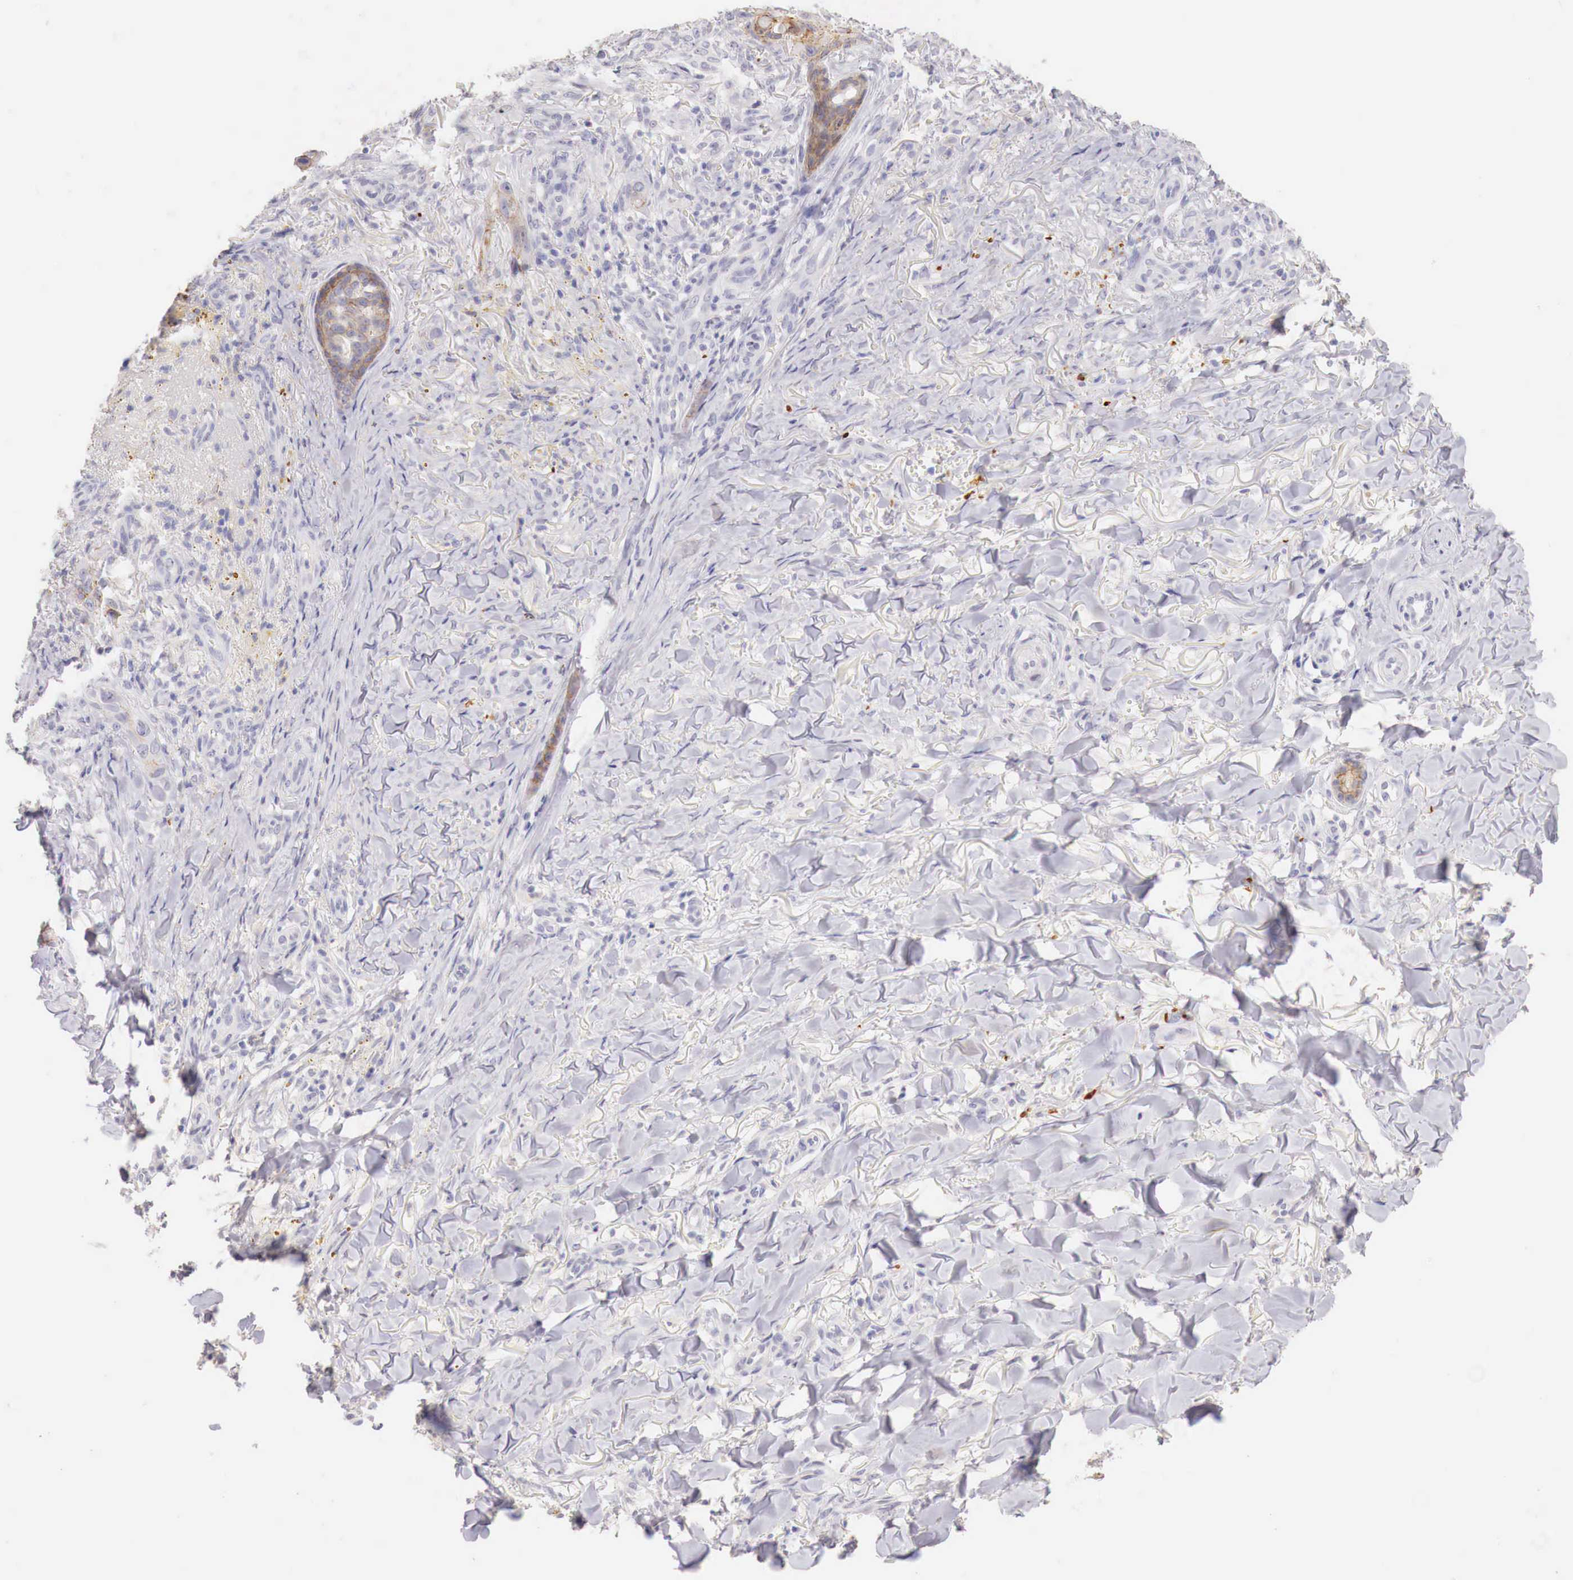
{"staining": {"intensity": "moderate", "quantity": "25%-75%", "location": "cytoplasmic/membranous"}, "tissue": "skin cancer", "cell_type": "Tumor cells", "image_type": "cancer", "snomed": [{"axis": "morphology", "description": "Normal tissue, NOS"}, {"axis": "morphology", "description": "Basal cell carcinoma"}, {"axis": "topography", "description": "Skin"}], "caption": "A brown stain shows moderate cytoplasmic/membranous expression of a protein in human skin cancer tumor cells. Ihc stains the protein in brown and the nuclei are stained blue.", "gene": "ITIH6", "patient": {"sex": "male", "age": 81}}